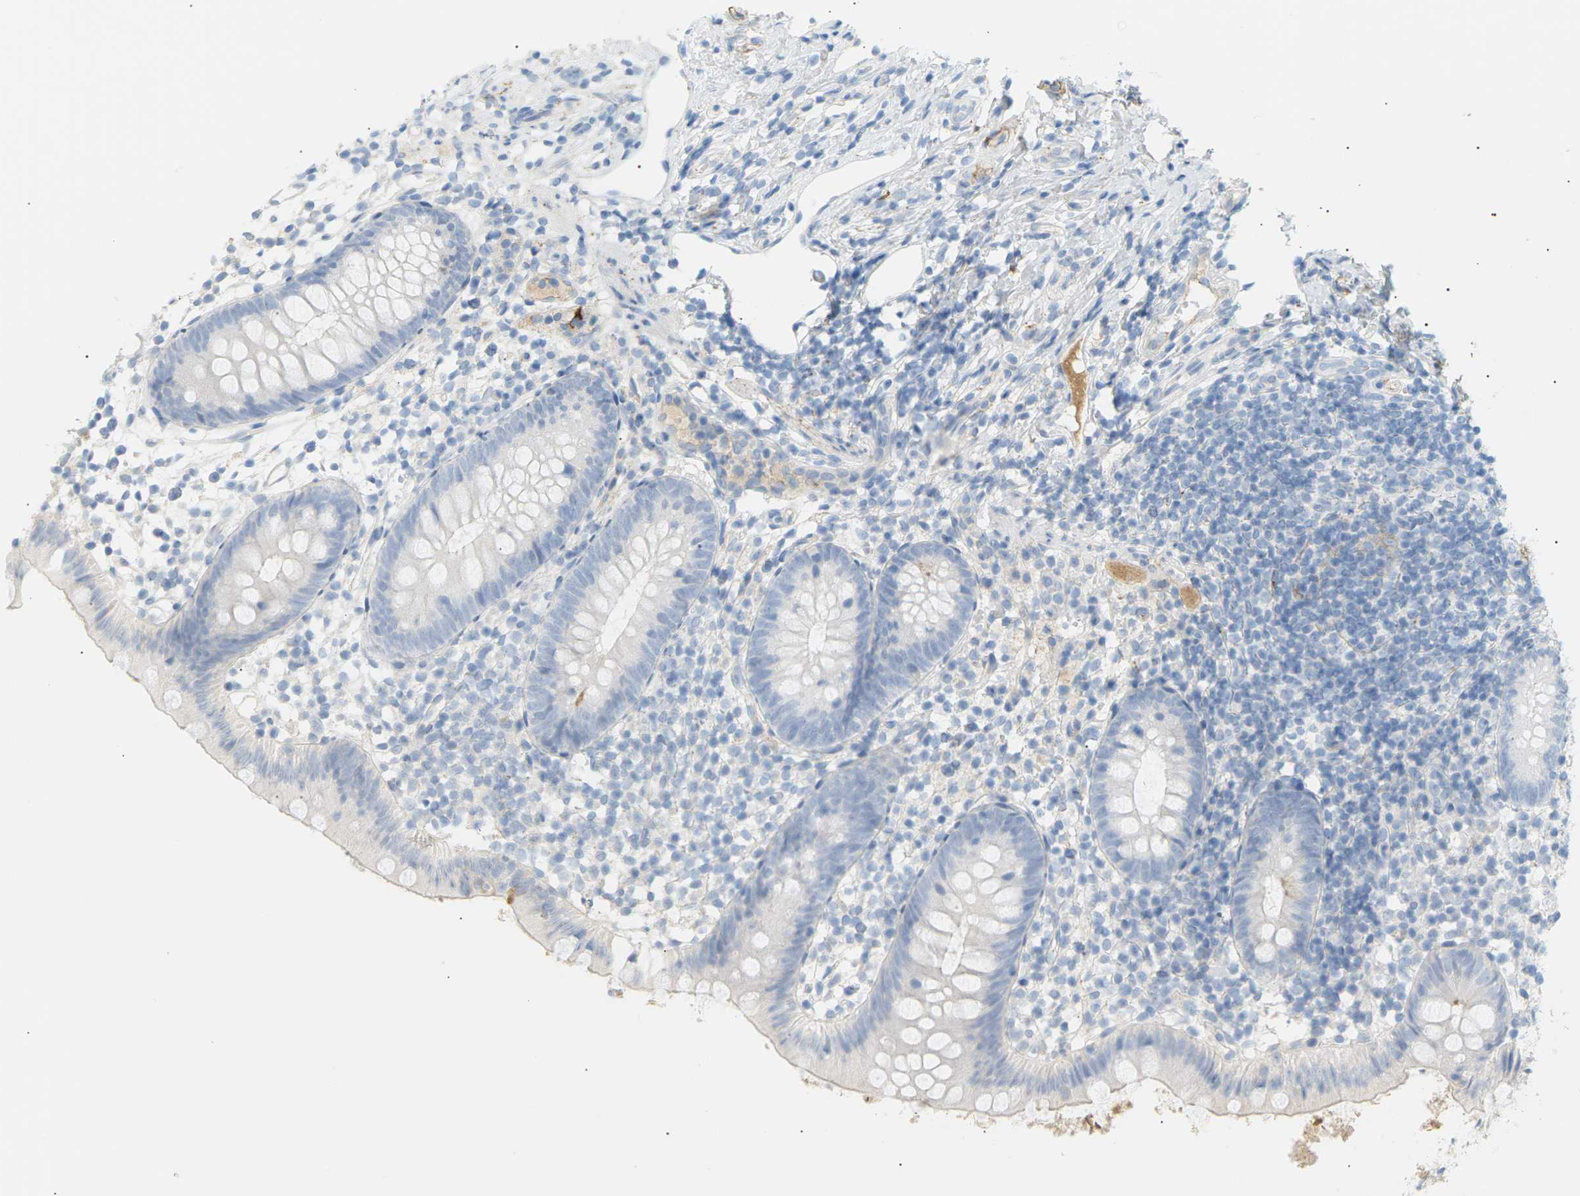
{"staining": {"intensity": "negative", "quantity": "none", "location": "none"}, "tissue": "appendix", "cell_type": "Glandular cells", "image_type": "normal", "snomed": [{"axis": "morphology", "description": "Normal tissue, NOS"}, {"axis": "topography", "description": "Appendix"}], "caption": "High power microscopy photomicrograph of an immunohistochemistry (IHC) image of unremarkable appendix, revealing no significant positivity in glandular cells.", "gene": "CLU", "patient": {"sex": "female", "age": 20}}